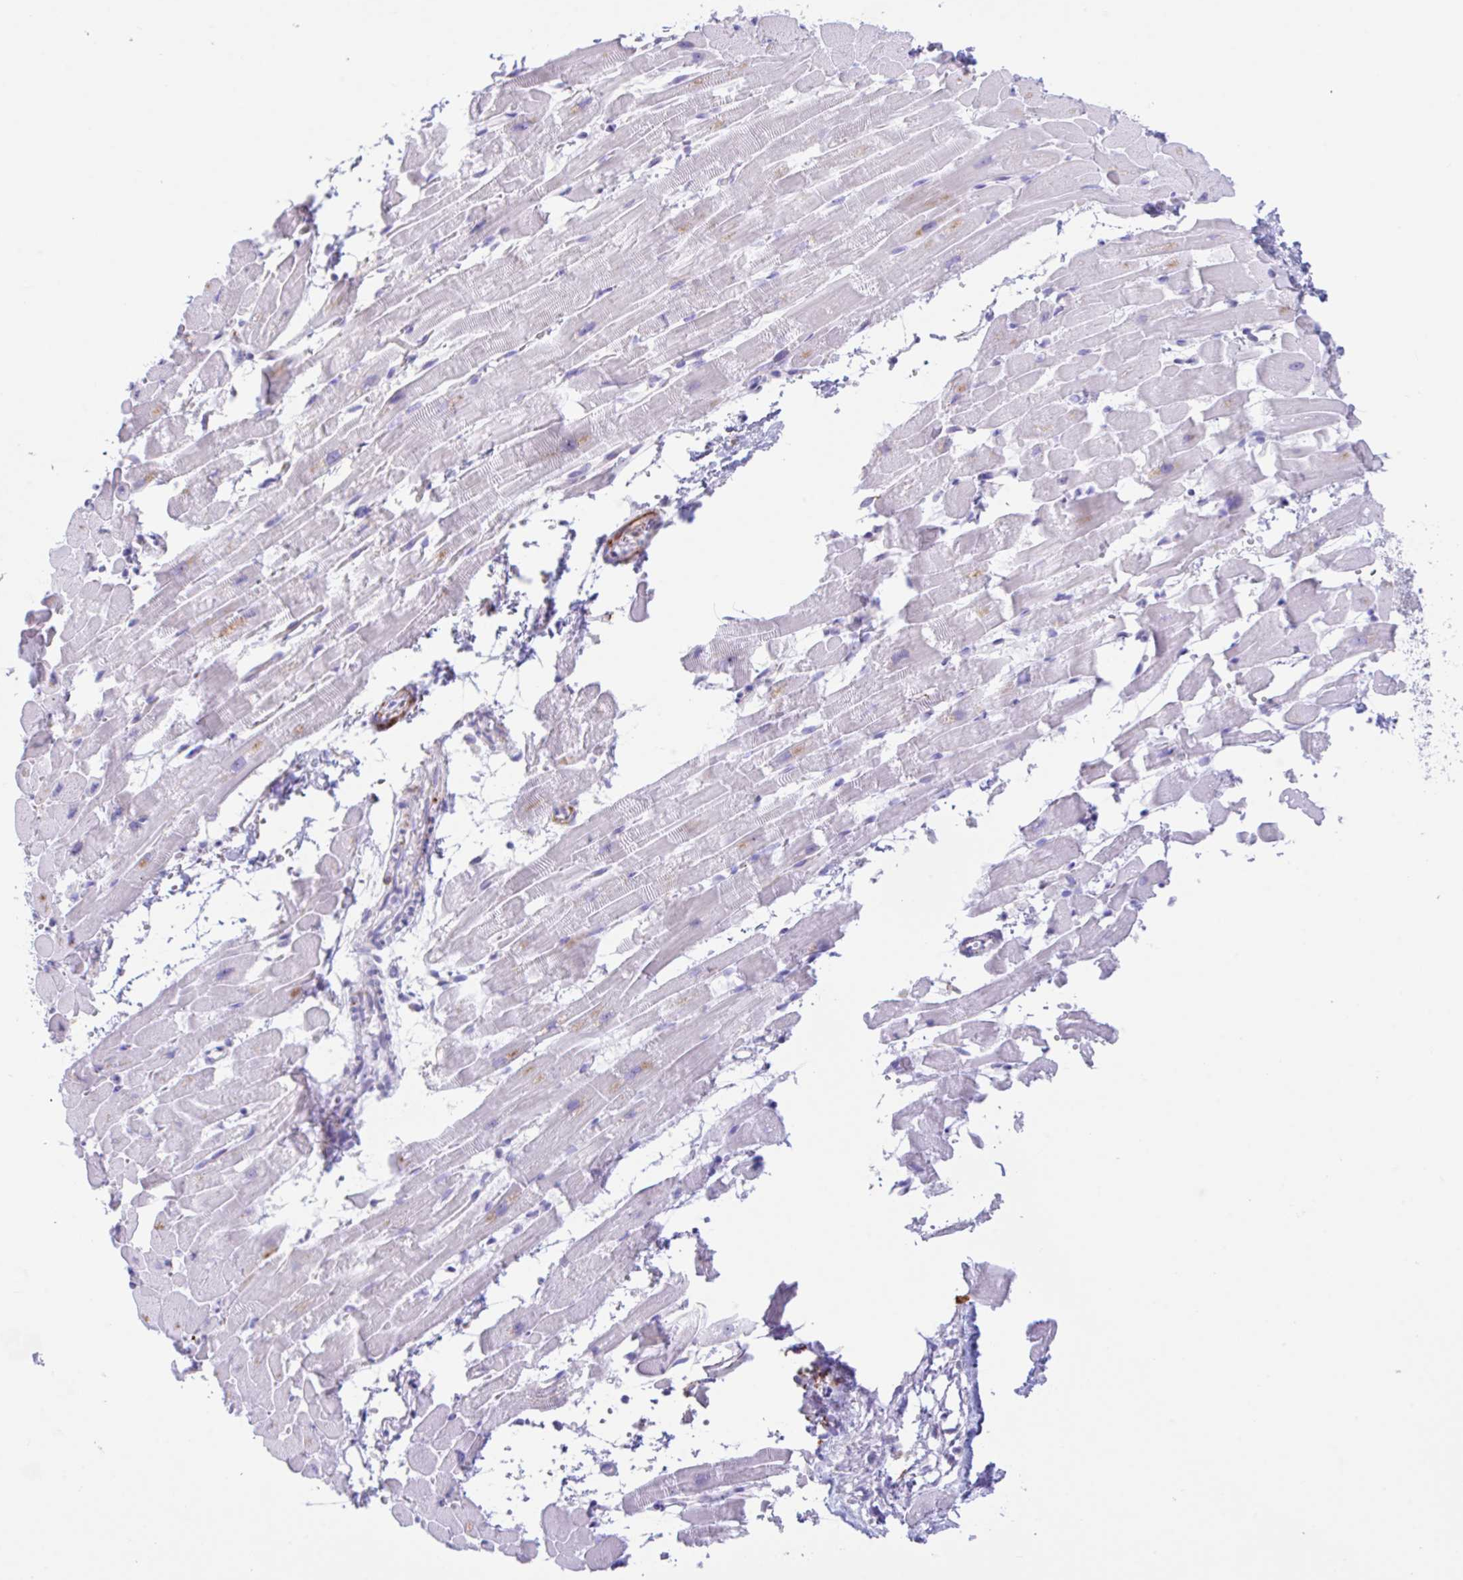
{"staining": {"intensity": "negative", "quantity": "none", "location": "none"}, "tissue": "heart muscle", "cell_type": "Cardiomyocytes", "image_type": "normal", "snomed": [{"axis": "morphology", "description": "Normal tissue, NOS"}, {"axis": "topography", "description": "Heart"}], "caption": "Immunohistochemical staining of unremarkable human heart muscle exhibits no significant expression in cardiomyocytes.", "gene": "NDUFAF8", "patient": {"sex": "male", "age": 37}}